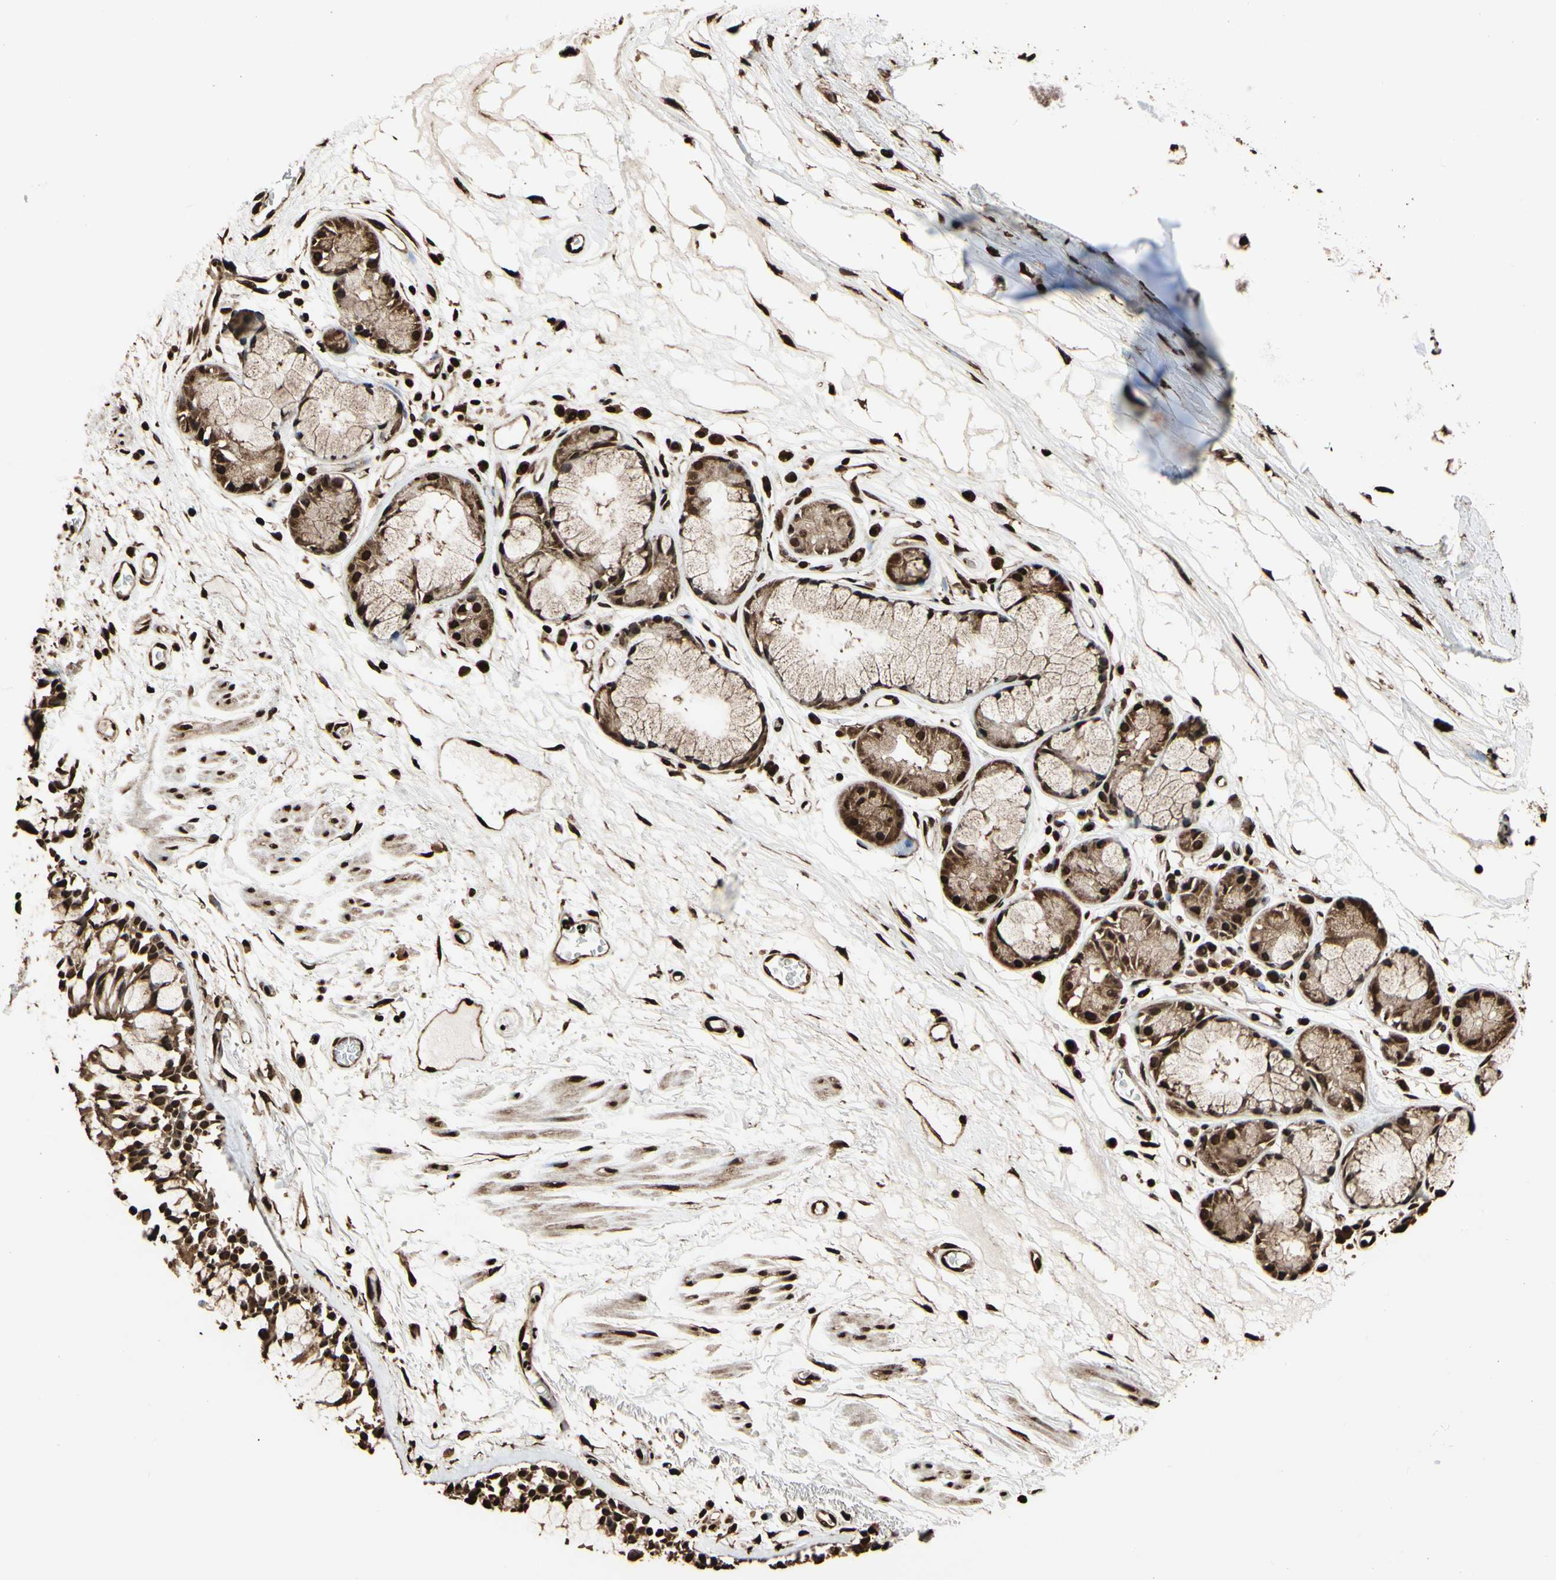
{"staining": {"intensity": "strong", "quantity": ">75%", "location": "cytoplasmic/membranous,nuclear"}, "tissue": "bronchus", "cell_type": "Respiratory epithelial cells", "image_type": "normal", "snomed": [{"axis": "morphology", "description": "Normal tissue, NOS"}, {"axis": "topography", "description": "Bronchus"}], "caption": "Bronchus stained for a protein displays strong cytoplasmic/membranous,nuclear positivity in respiratory epithelial cells.", "gene": "HNRNPK", "patient": {"sex": "male", "age": 66}}